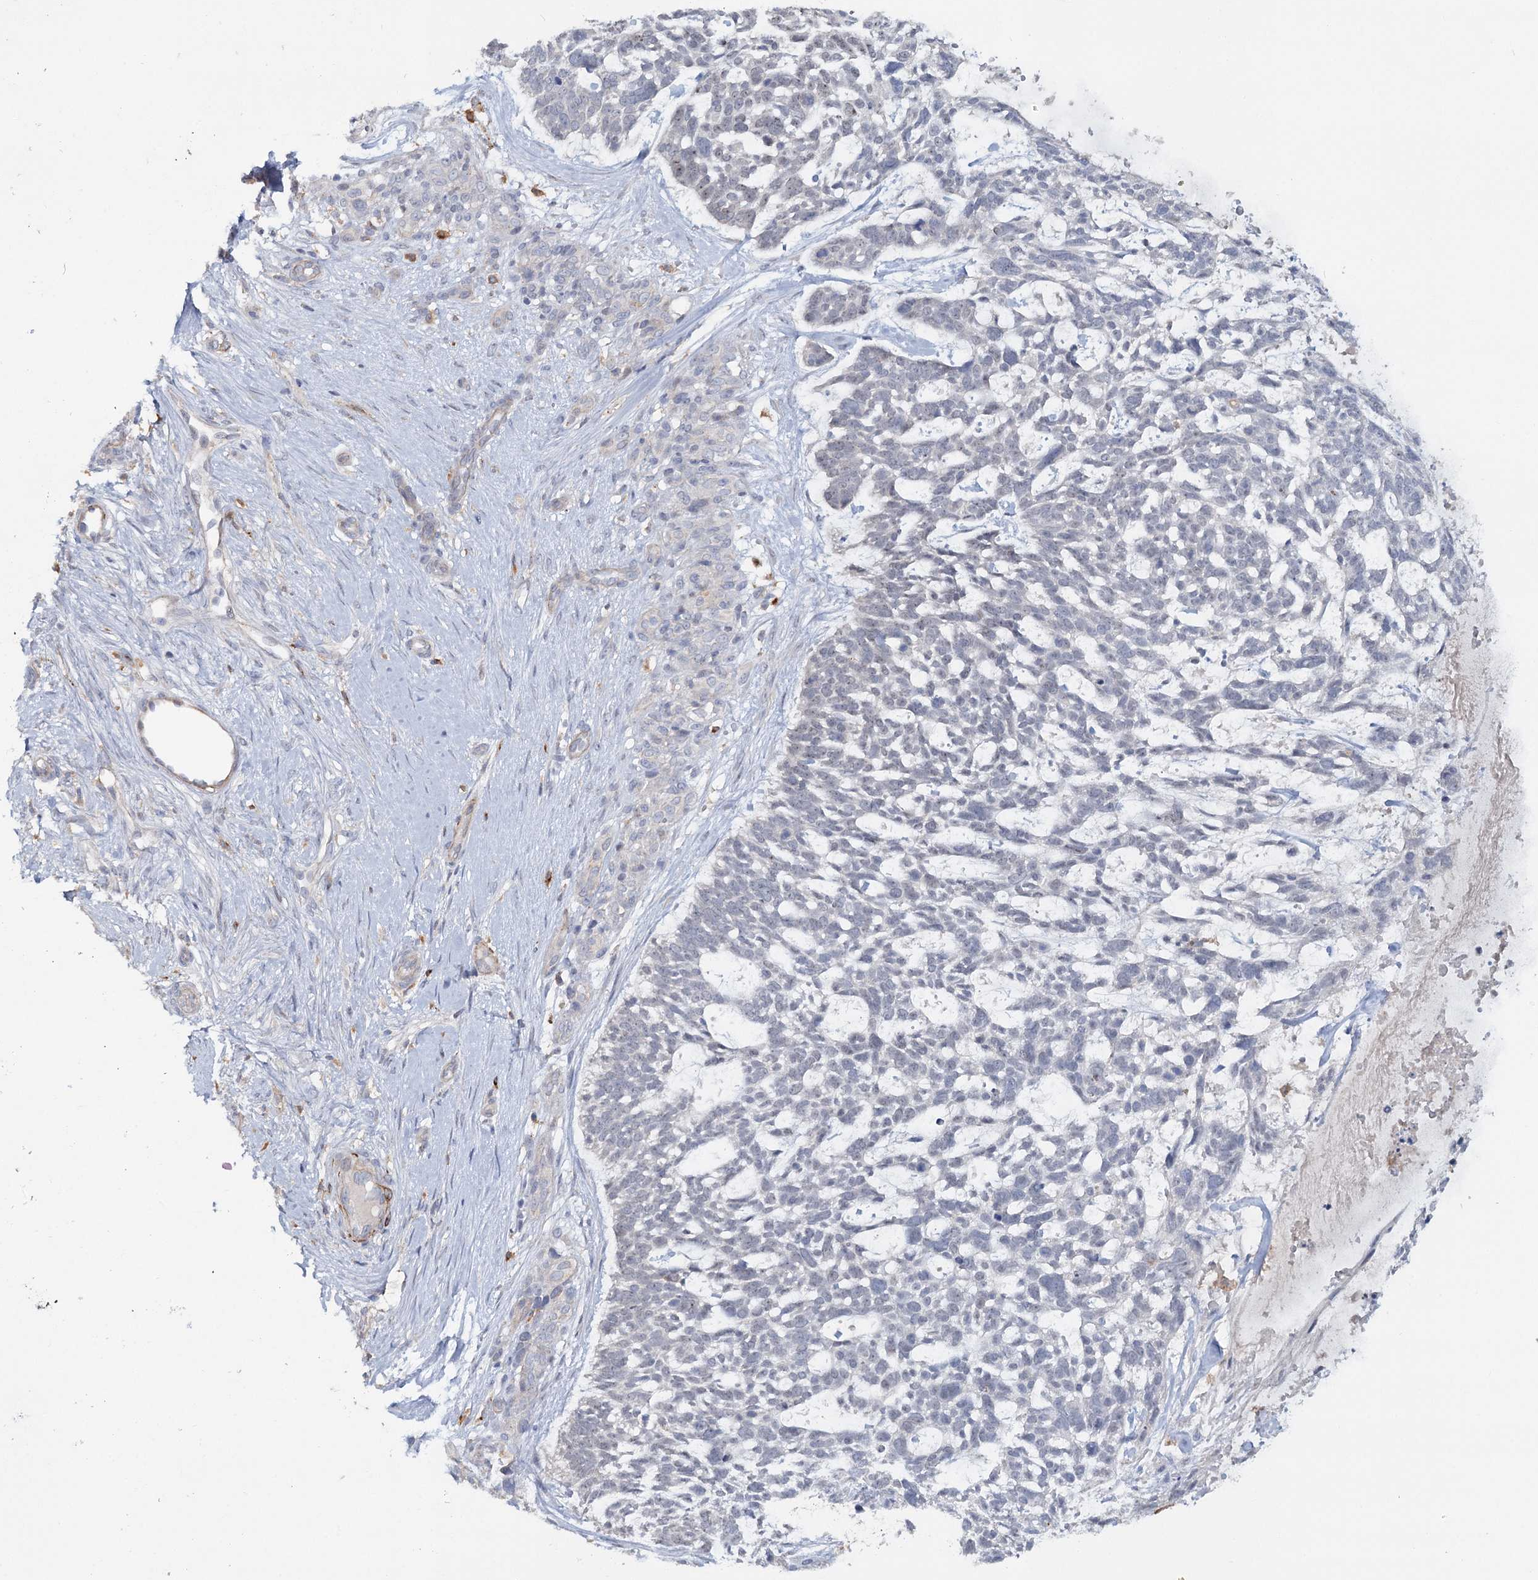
{"staining": {"intensity": "negative", "quantity": "none", "location": "none"}, "tissue": "skin cancer", "cell_type": "Tumor cells", "image_type": "cancer", "snomed": [{"axis": "morphology", "description": "Basal cell carcinoma"}, {"axis": "topography", "description": "Skin"}], "caption": "Human skin cancer stained for a protein using IHC exhibits no expression in tumor cells.", "gene": "ALDH3B1", "patient": {"sex": "male", "age": 88}}